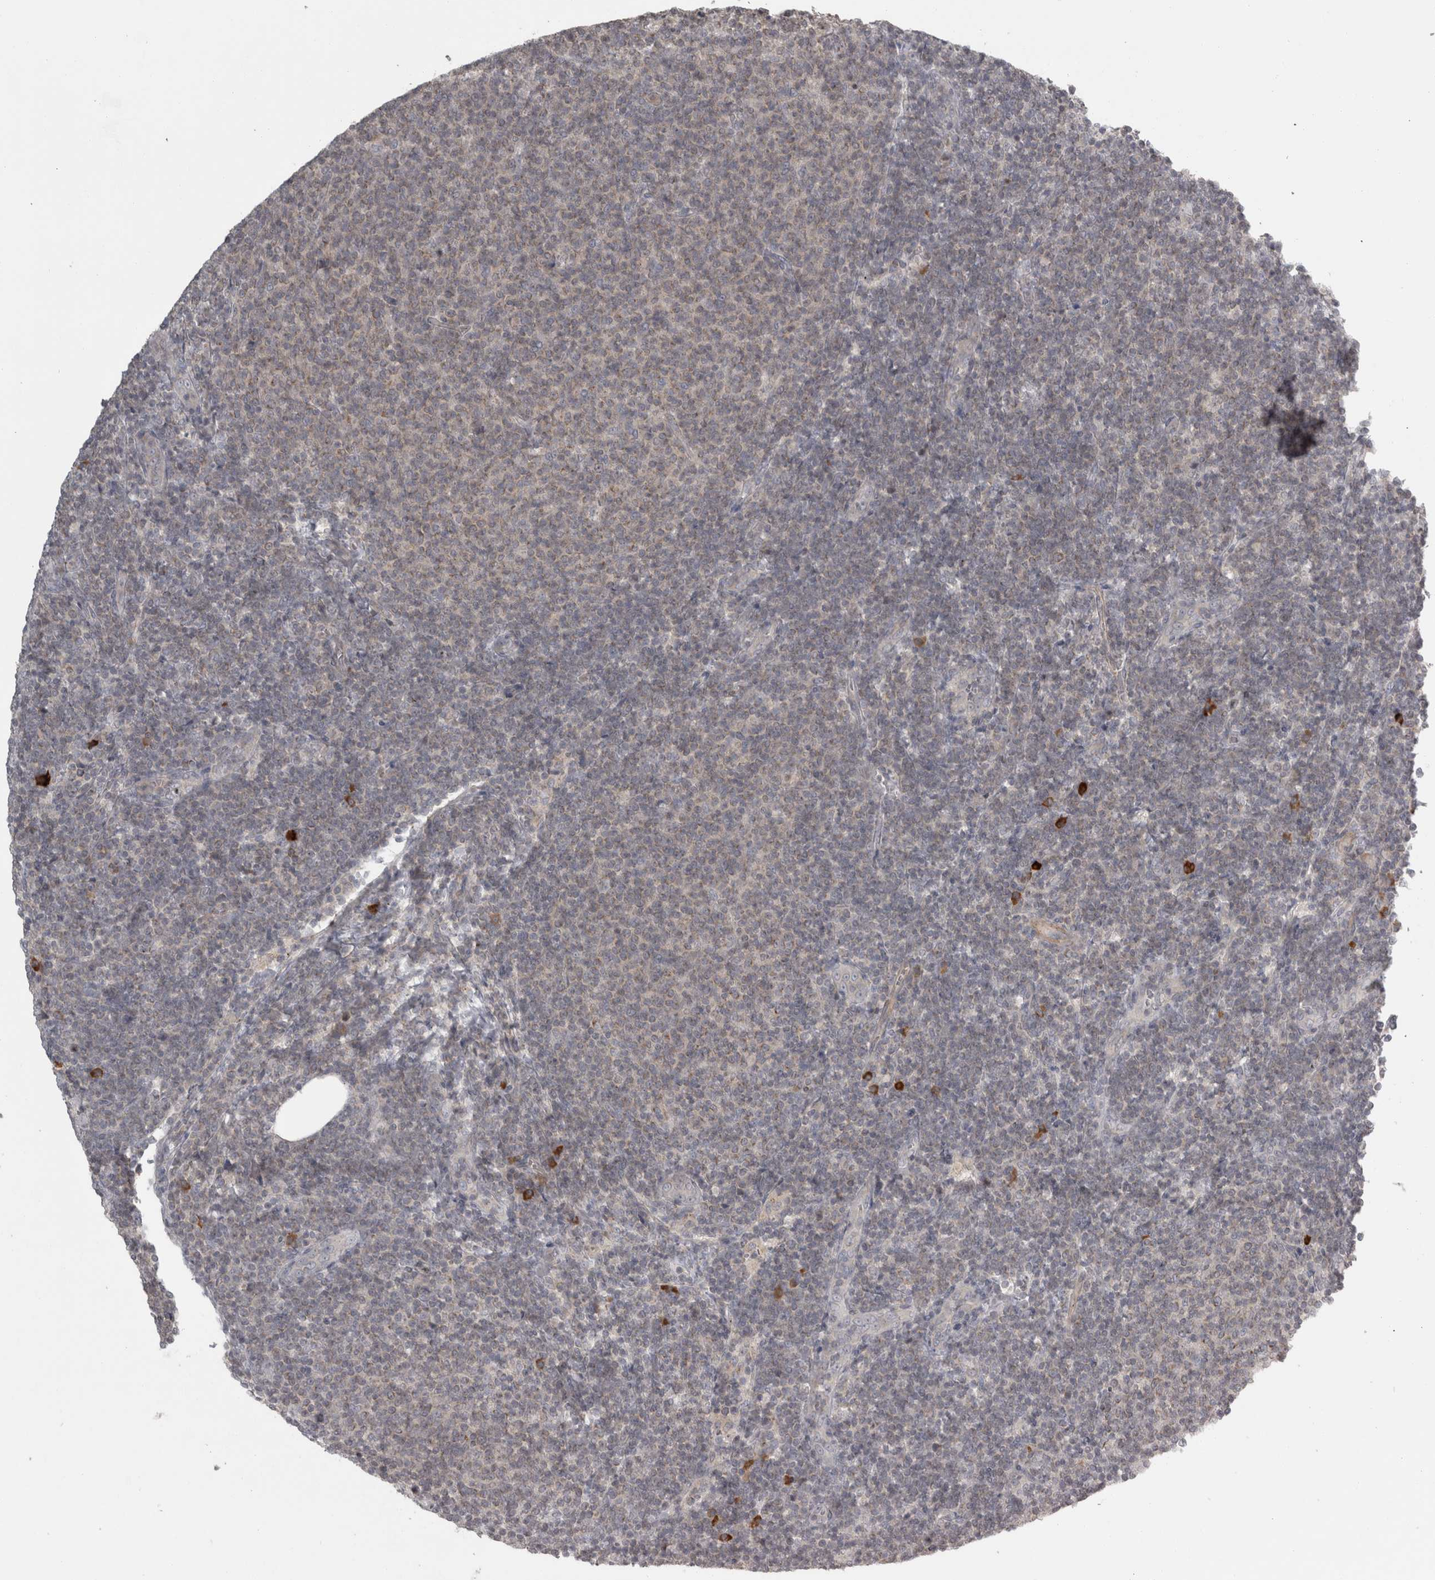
{"staining": {"intensity": "weak", "quantity": "25%-75%", "location": "cytoplasmic/membranous"}, "tissue": "lymphoma", "cell_type": "Tumor cells", "image_type": "cancer", "snomed": [{"axis": "morphology", "description": "Malignant lymphoma, non-Hodgkin's type, Low grade"}, {"axis": "topography", "description": "Lymph node"}], "caption": "Weak cytoplasmic/membranous expression is appreciated in about 25%-75% of tumor cells in low-grade malignant lymphoma, non-Hodgkin's type. Nuclei are stained in blue.", "gene": "SLCO5A1", "patient": {"sex": "male", "age": 66}}